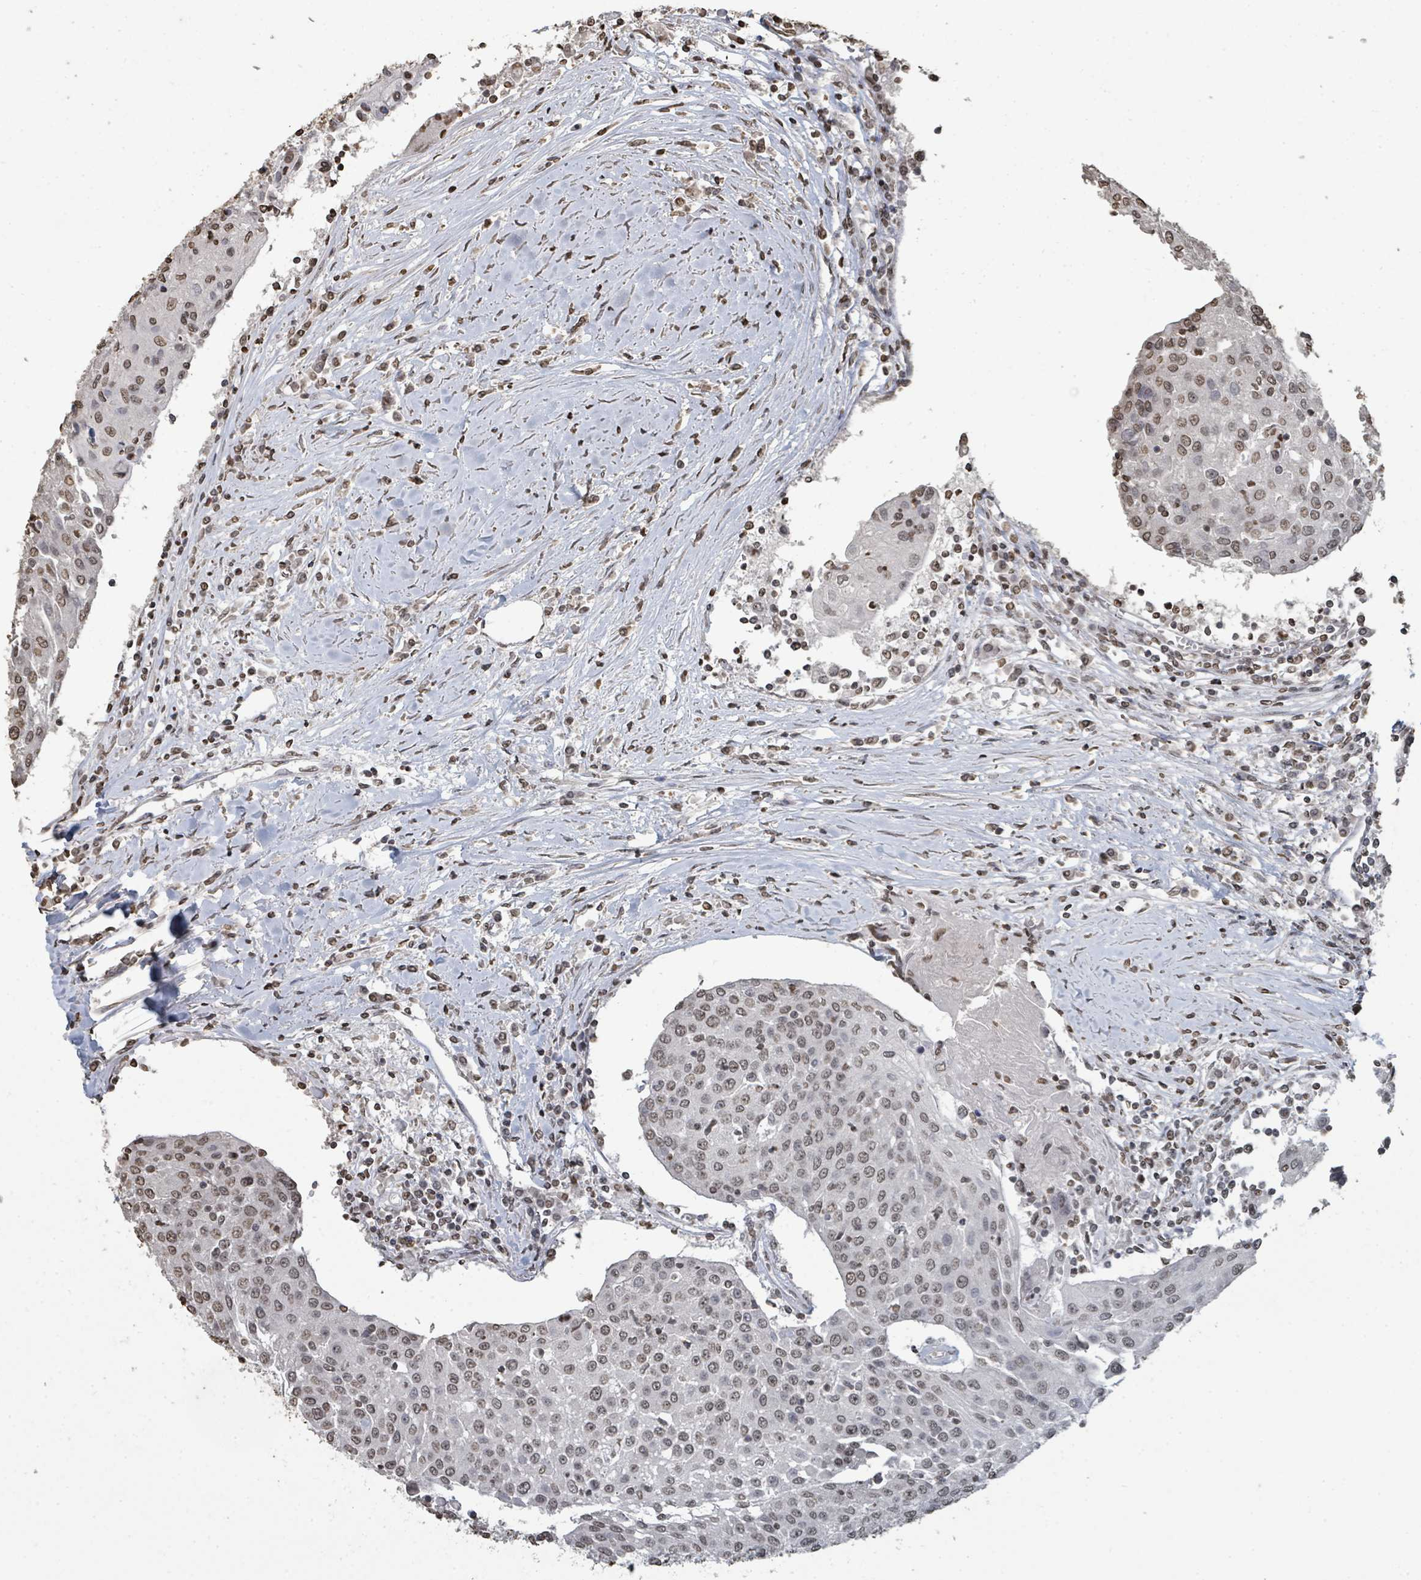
{"staining": {"intensity": "weak", "quantity": ">75%", "location": "nuclear"}, "tissue": "urothelial cancer", "cell_type": "Tumor cells", "image_type": "cancer", "snomed": [{"axis": "morphology", "description": "Urothelial carcinoma, High grade"}, {"axis": "topography", "description": "Urinary bladder"}], "caption": "Urothelial cancer tissue demonstrates weak nuclear positivity in about >75% of tumor cells, visualized by immunohistochemistry. (DAB IHC with brightfield microscopy, high magnification).", "gene": "MRPS12", "patient": {"sex": "female", "age": 85}}